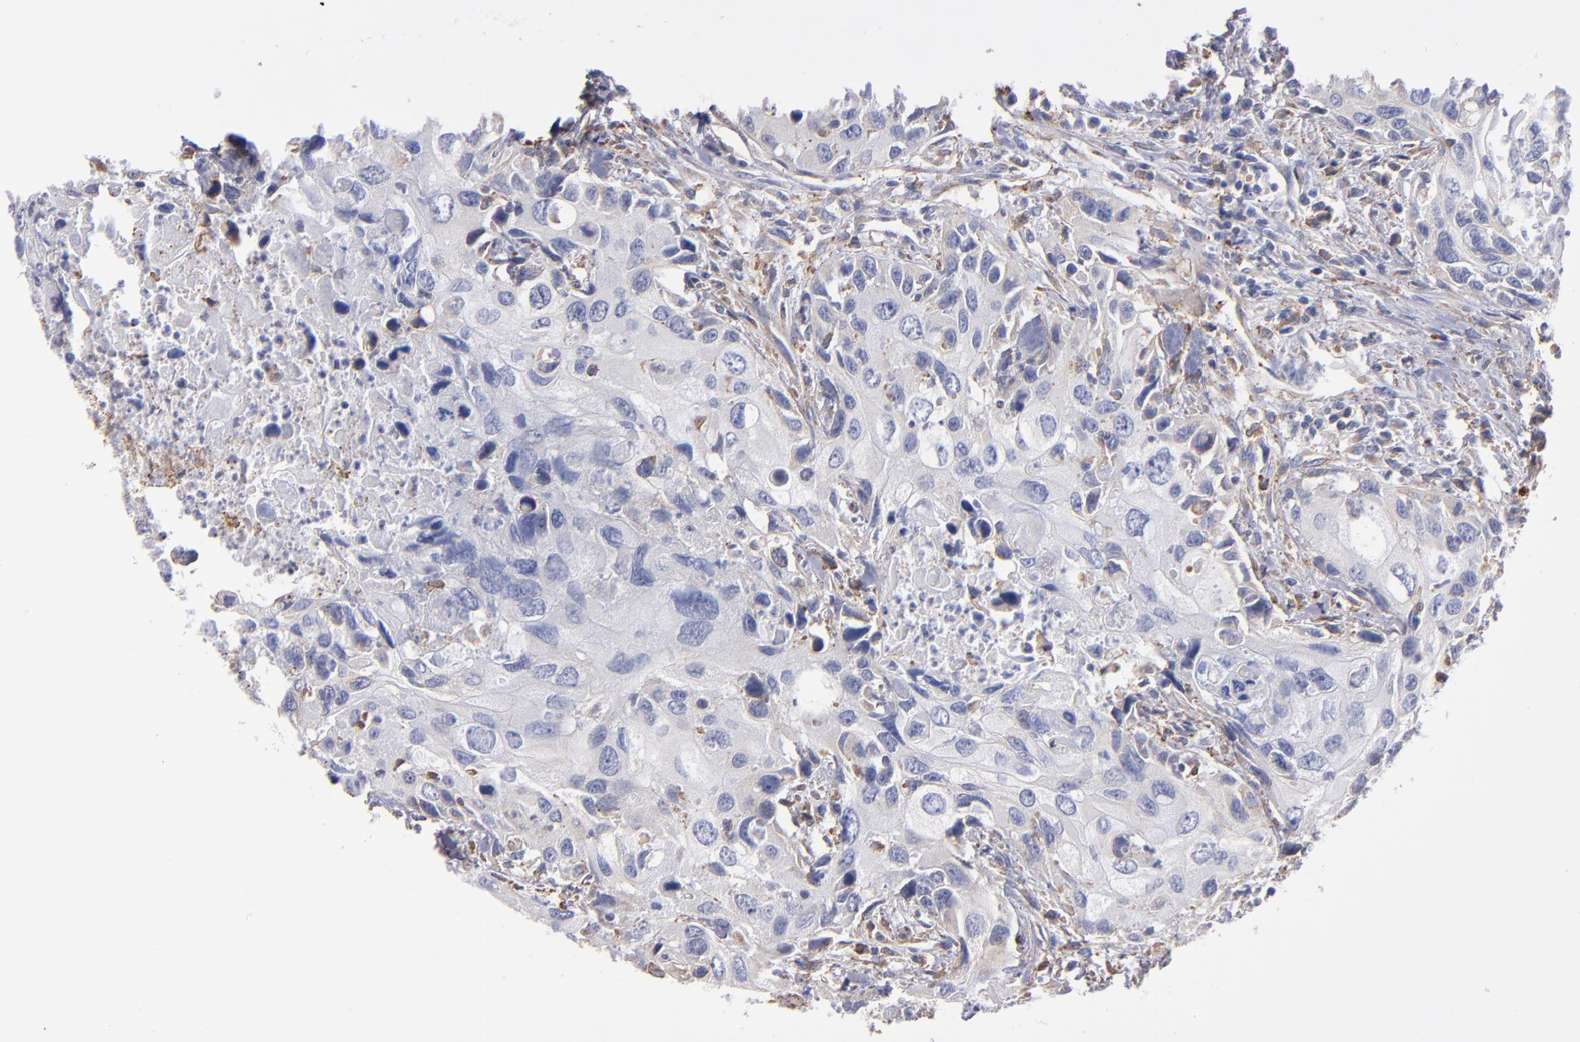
{"staining": {"intensity": "negative", "quantity": "none", "location": "none"}, "tissue": "urothelial cancer", "cell_type": "Tumor cells", "image_type": "cancer", "snomed": [{"axis": "morphology", "description": "Urothelial carcinoma, High grade"}, {"axis": "topography", "description": "Urinary bladder"}], "caption": "The immunohistochemistry (IHC) photomicrograph has no significant expression in tumor cells of high-grade urothelial carcinoma tissue.", "gene": "MFGE8", "patient": {"sex": "male", "age": 71}}